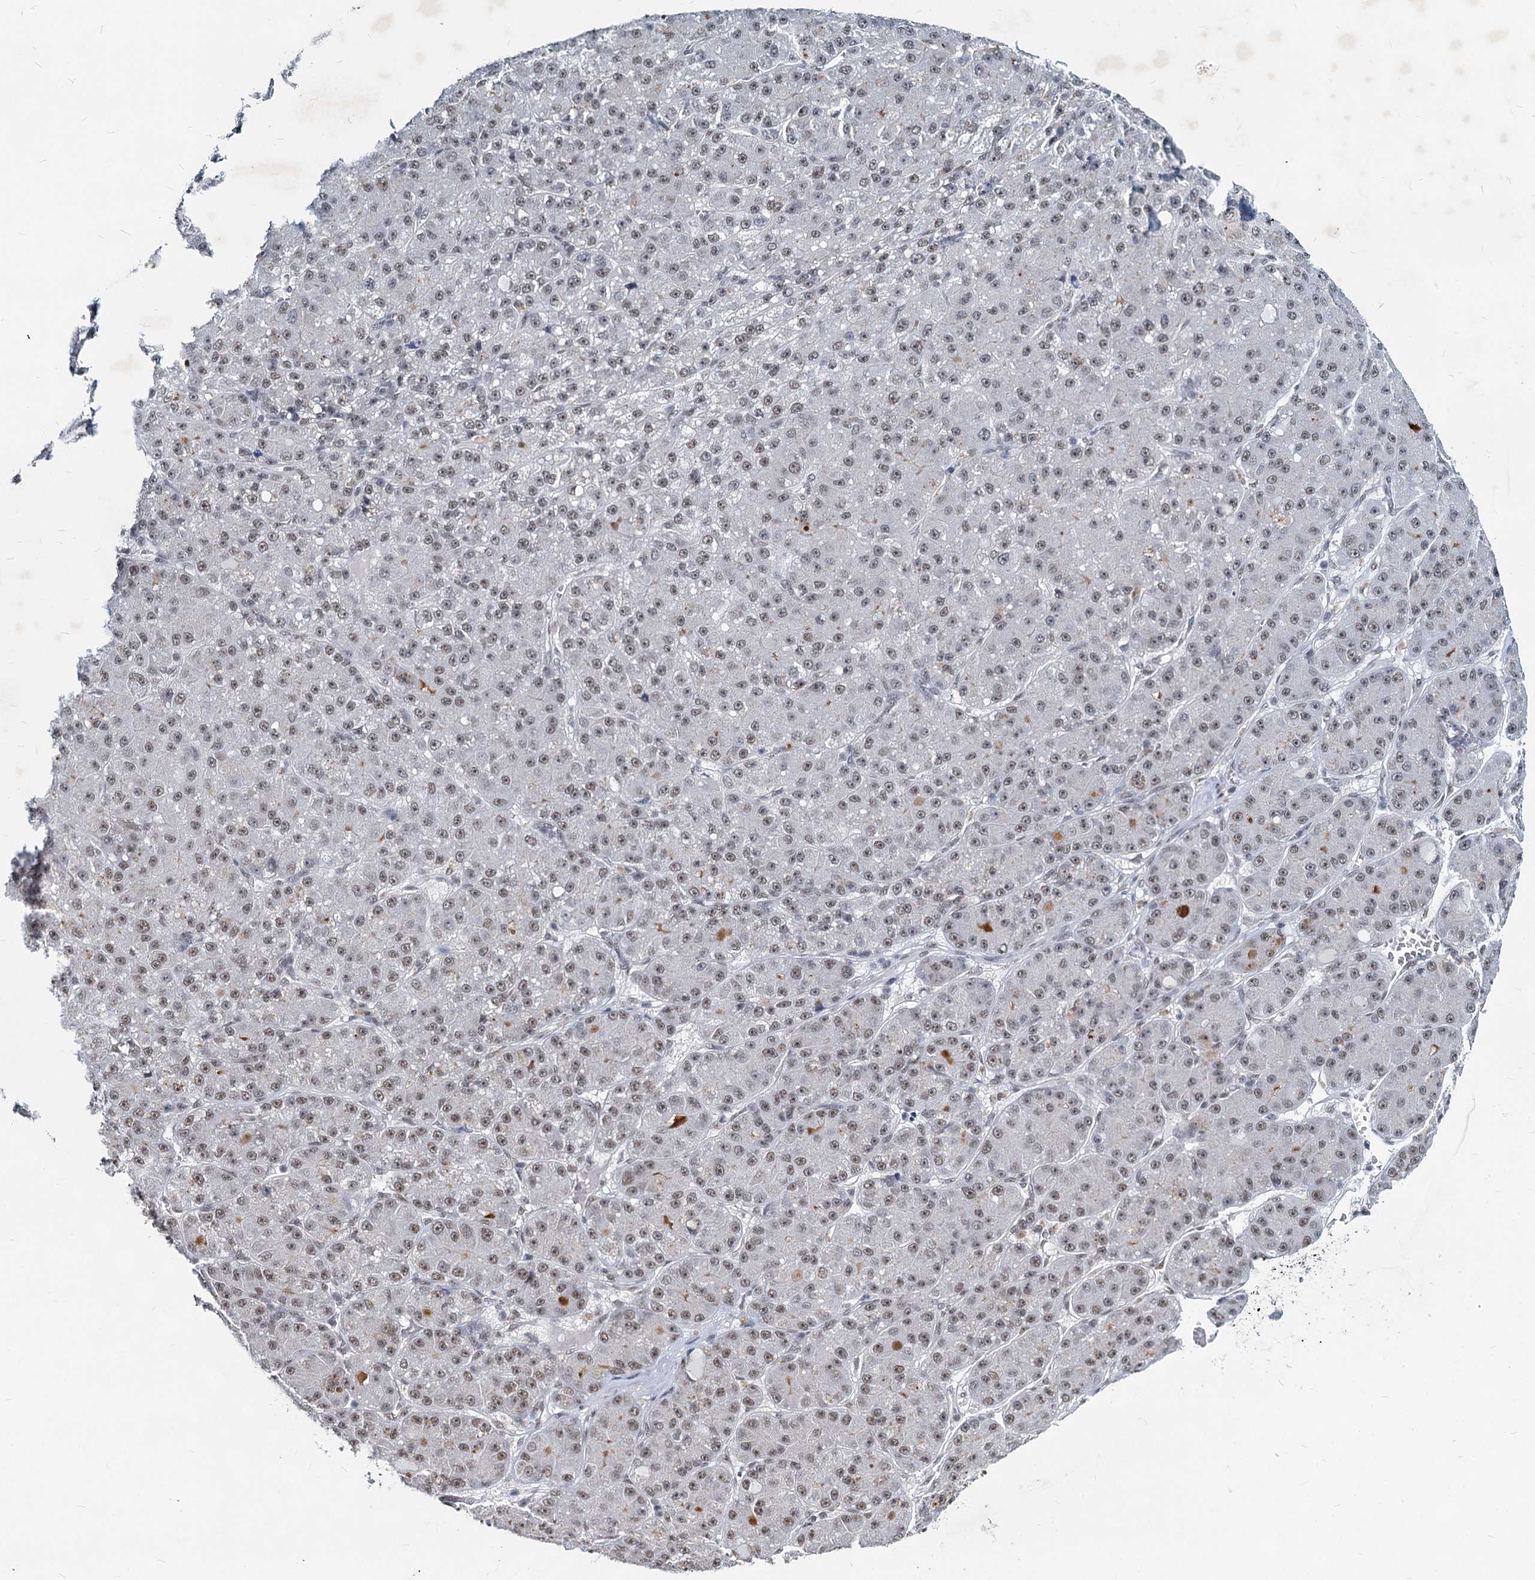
{"staining": {"intensity": "weak", "quantity": ">75%", "location": "nuclear"}, "tissue": "liver cancer", "cell_type": "Tumor cells", "image_type": "cancer", "snomed": [{"axis": "morphology", "description": "Carcinoma, Hepatocellular, NOS"}, {"axis": "topography", "description": "Liver"}], "caption": "Tumor cells exhibit low levels of weak nuclear staining in about >75% of cells in liver hepatocellular carcinoma.", "gene": "METTL14", "patient": {"sex": "male", "age": 67}}